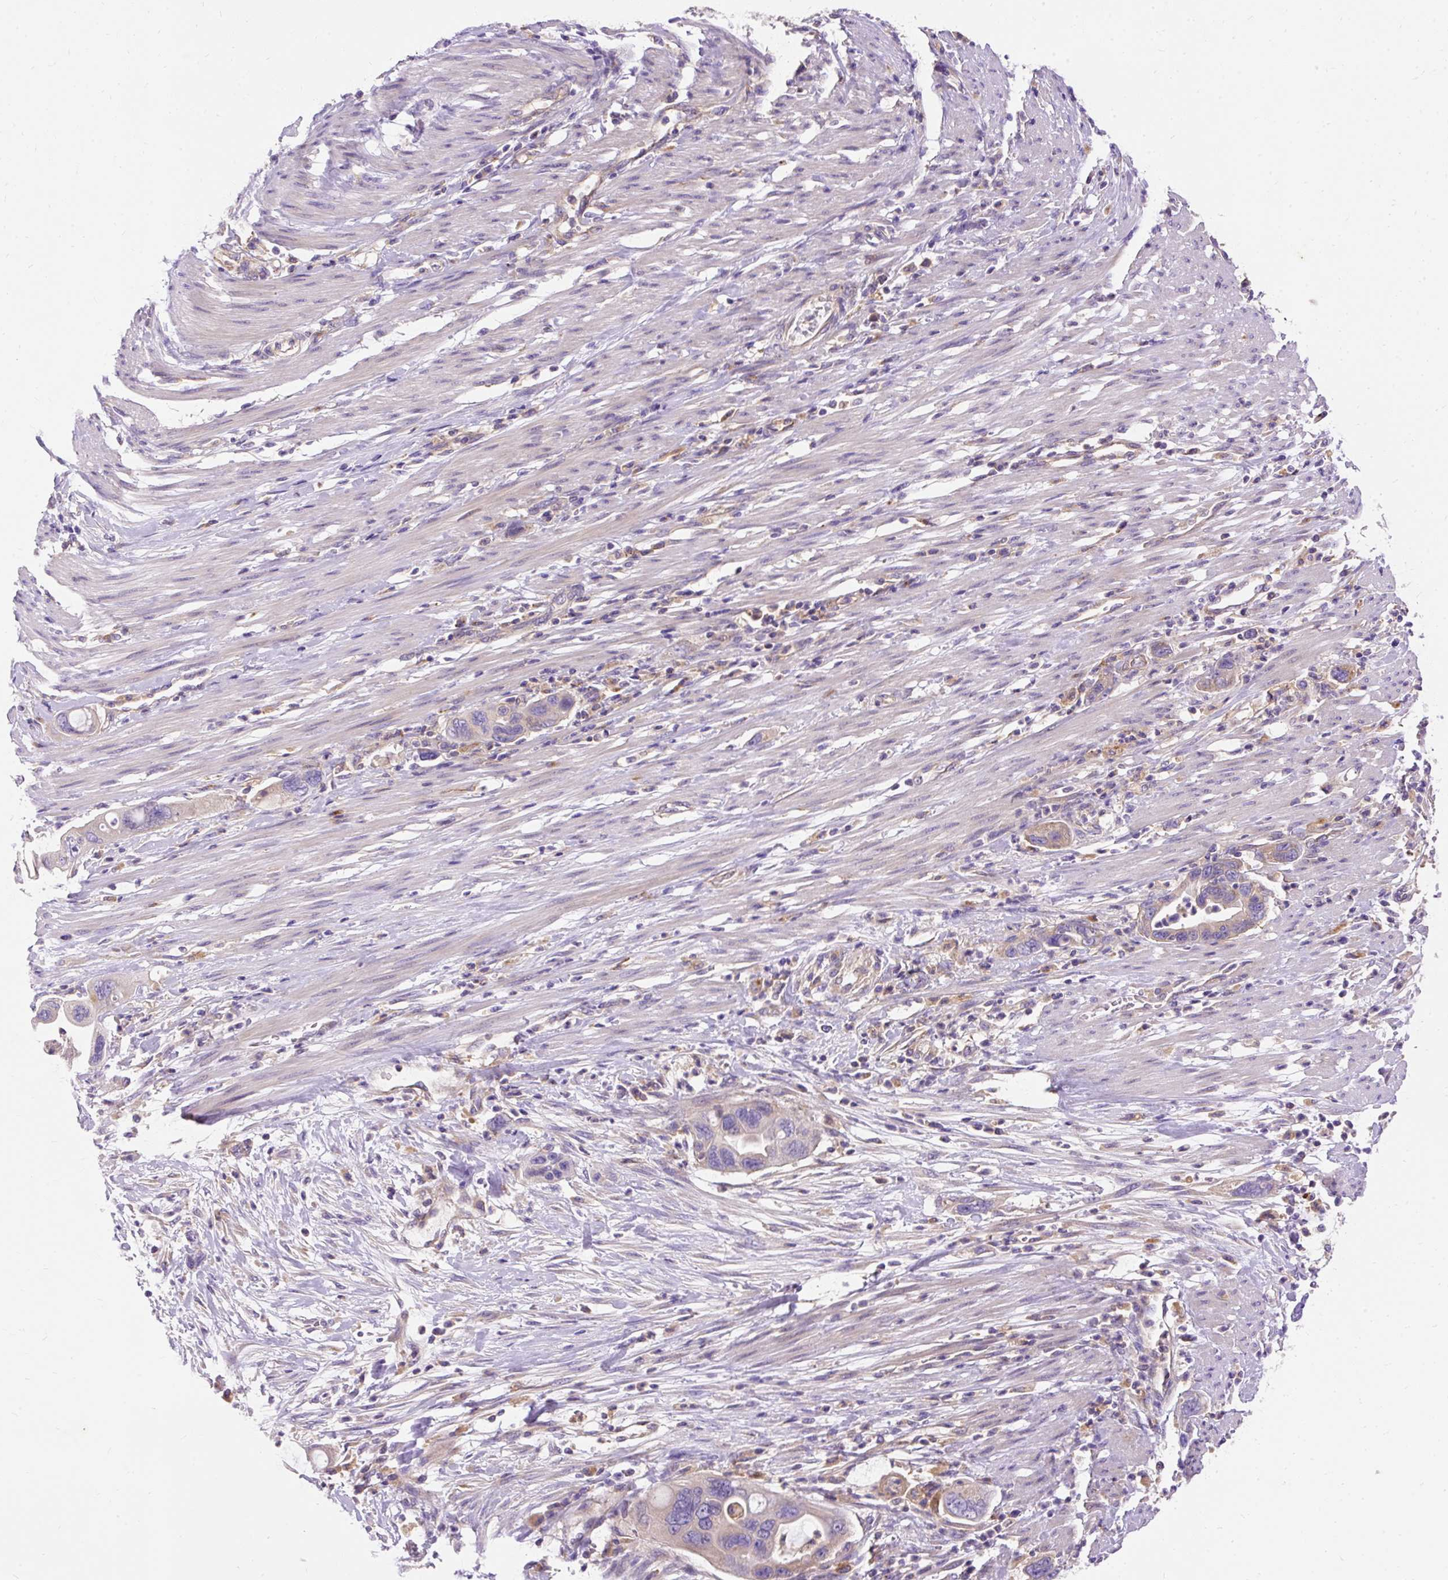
{"staining": {"intensity": "negative", "quantity": "none", "location": "none"}, "tissue": "pancreatic cancer", "cell_type": "Tumor cells", "image_type": "cancer", "snomed": [{"axis": "morphology", "description": "Adenocarcinoma, NOS"}, {"axis": "topography", "description": "Pancreas"}], "caption": "DAB immunohistochemical staining of human pancreatic cancer (adenocarcinoma) demonstrates no significant expression in tumor cells.", "gene": "OR4K15", "patient": {"sex": "female", "age": 71}}